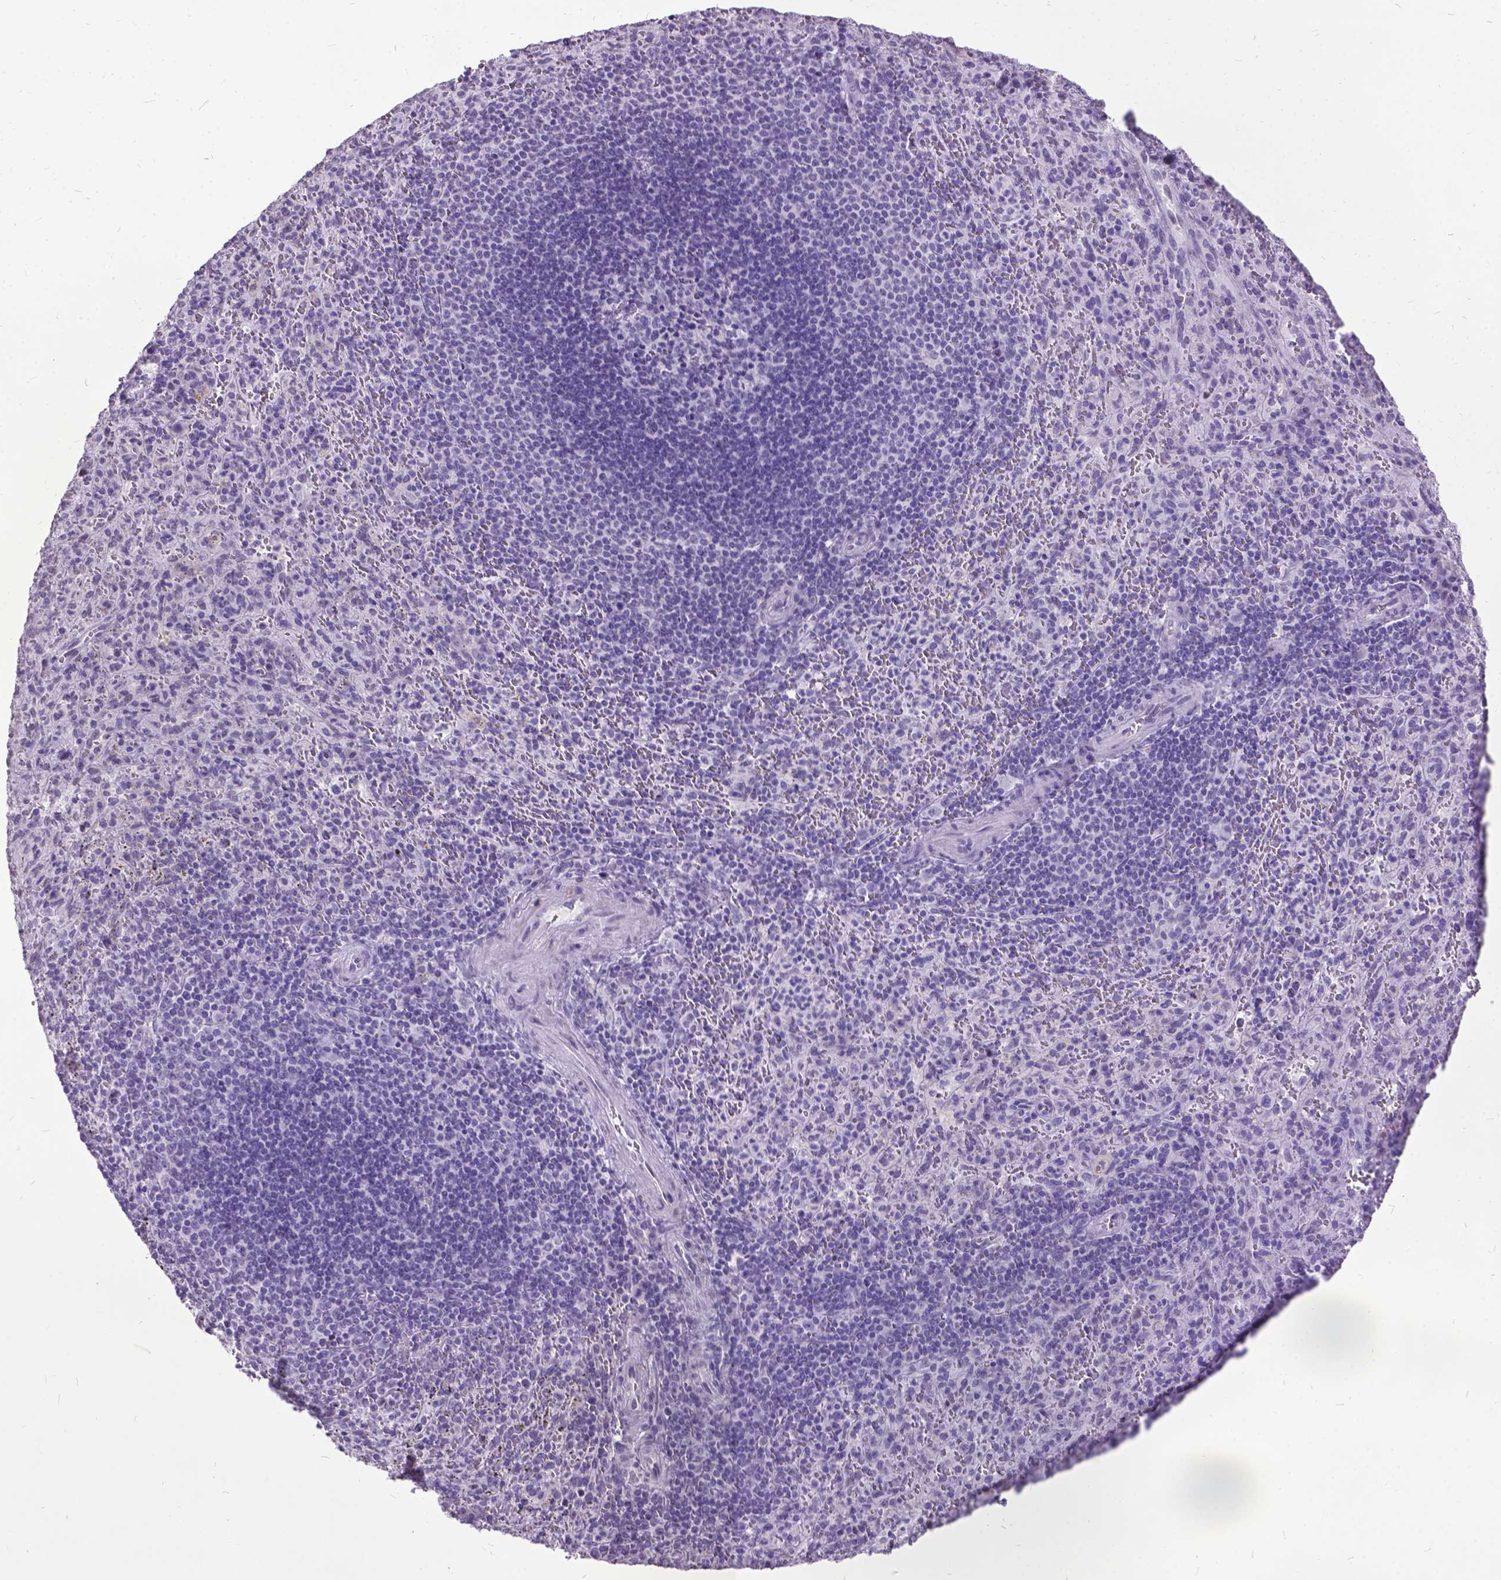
{"staining": {"intensity": "negative", "quantity": "none", "location": "none"}, "tissue": "spleen", "cell_type": "Cells in red pulp", "image_type": "normal", "snomed": [{"axis": "morphology", "description": "Normal tissue, NOS"}, {"axis": "topography", "description": "Spleen"}], "caption": "A high-resolution image shows IHC staining of benign spleen, which displays no significant positivity in cells in red pulp.", "gene": "MARCHF10", "patient": {"sex": "male", "age": 57}}